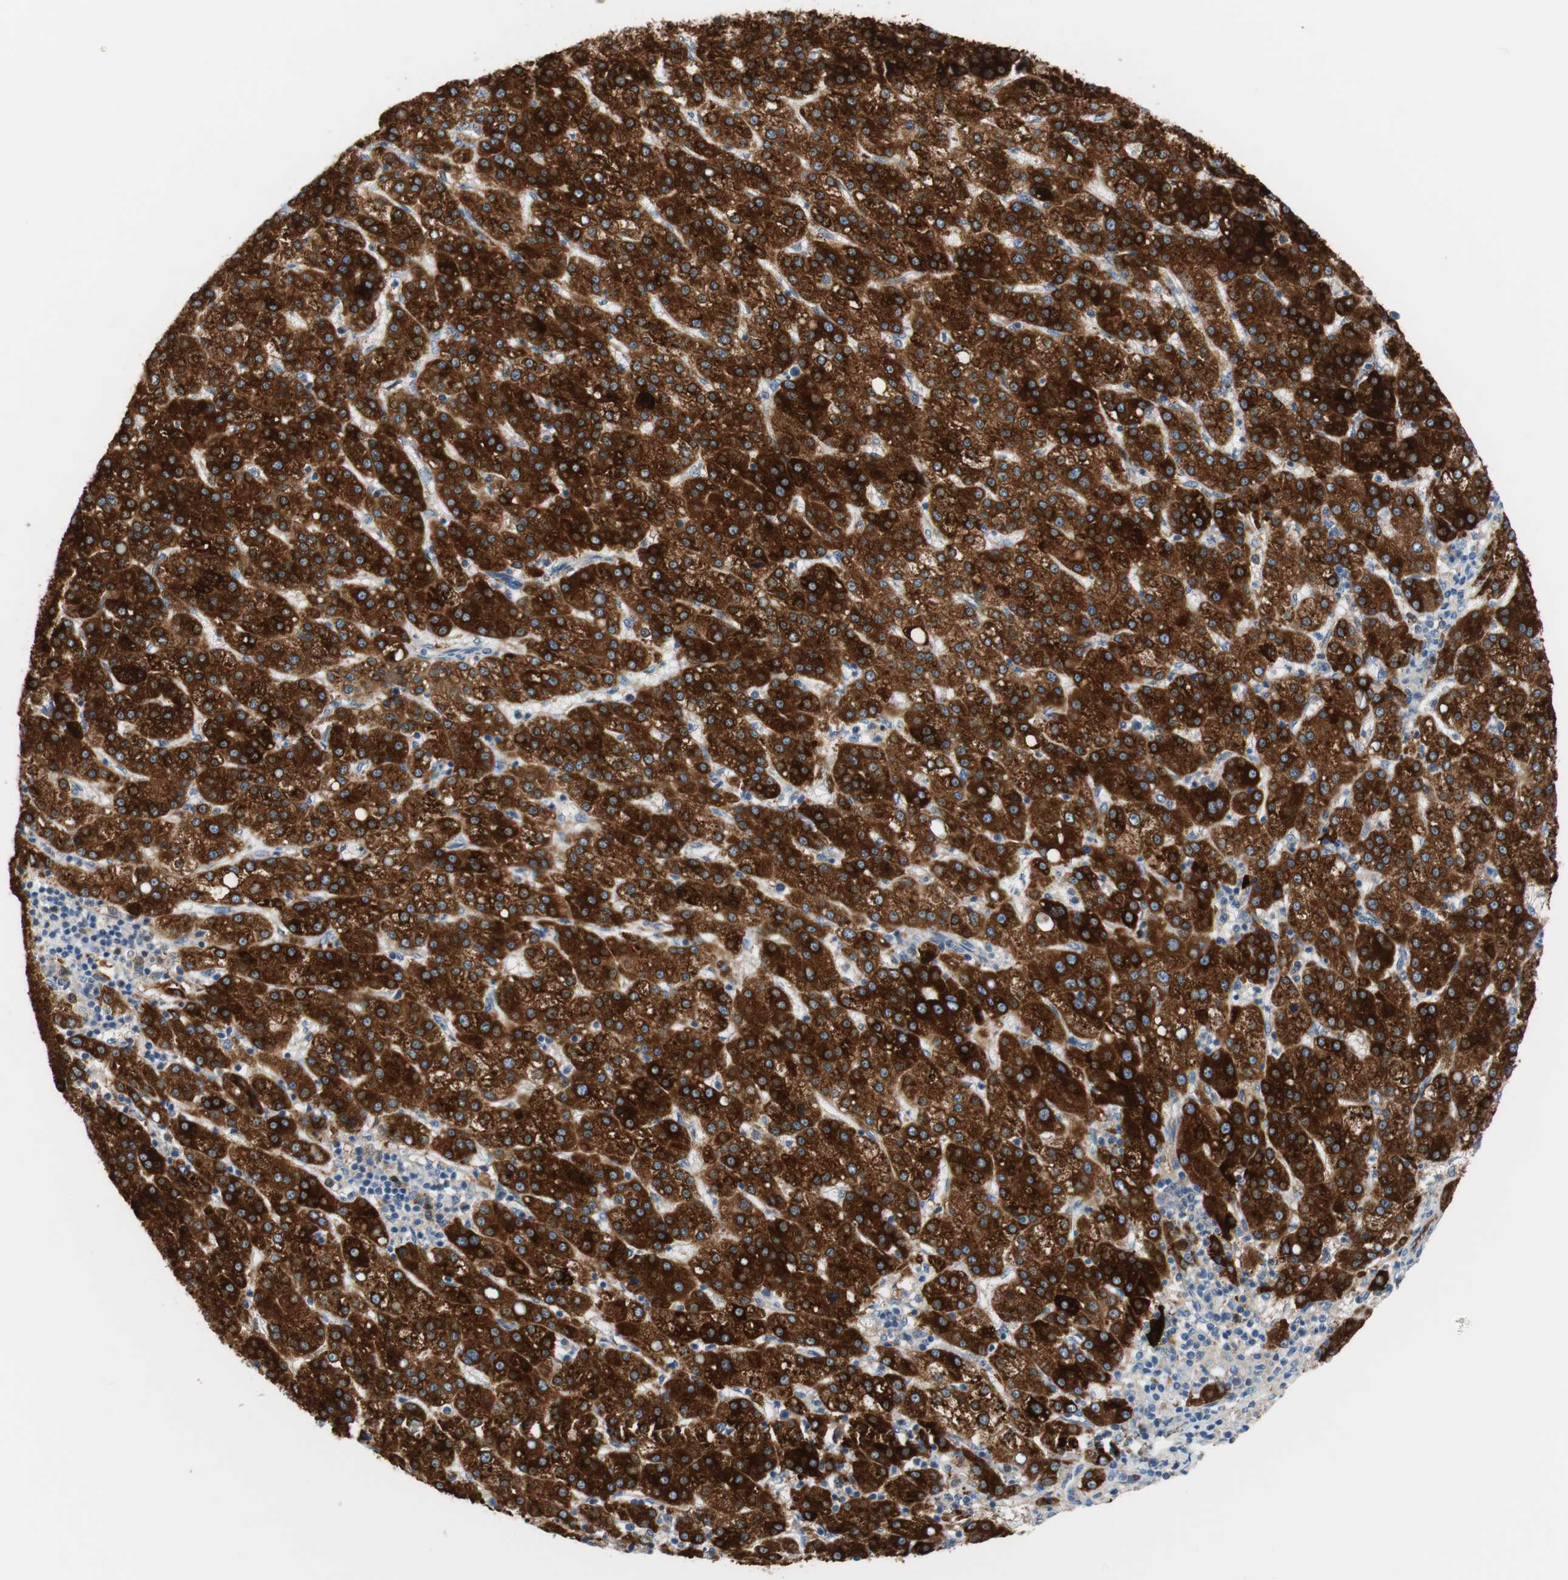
{"staining": {"intensity": "strong", "quantity": ">75%", "location": "cytoplasmic/membranous"}, "tissue": "liver cancer", "cell_type": "Tumor cells", "image_type": "cancer", "snomed": [{"axis": "morphology", "description": "Carcinoma, Hepatocellular, NOS"}, {"axis": "topography", "description": "Liver"}], "caption": "Human liver cancer (hepatocellular carcinoma) stained with a protein marker shows strong staining in tumor cells.", "gene": "RBP4", "patient": {"sex": "female", "age": 58}}